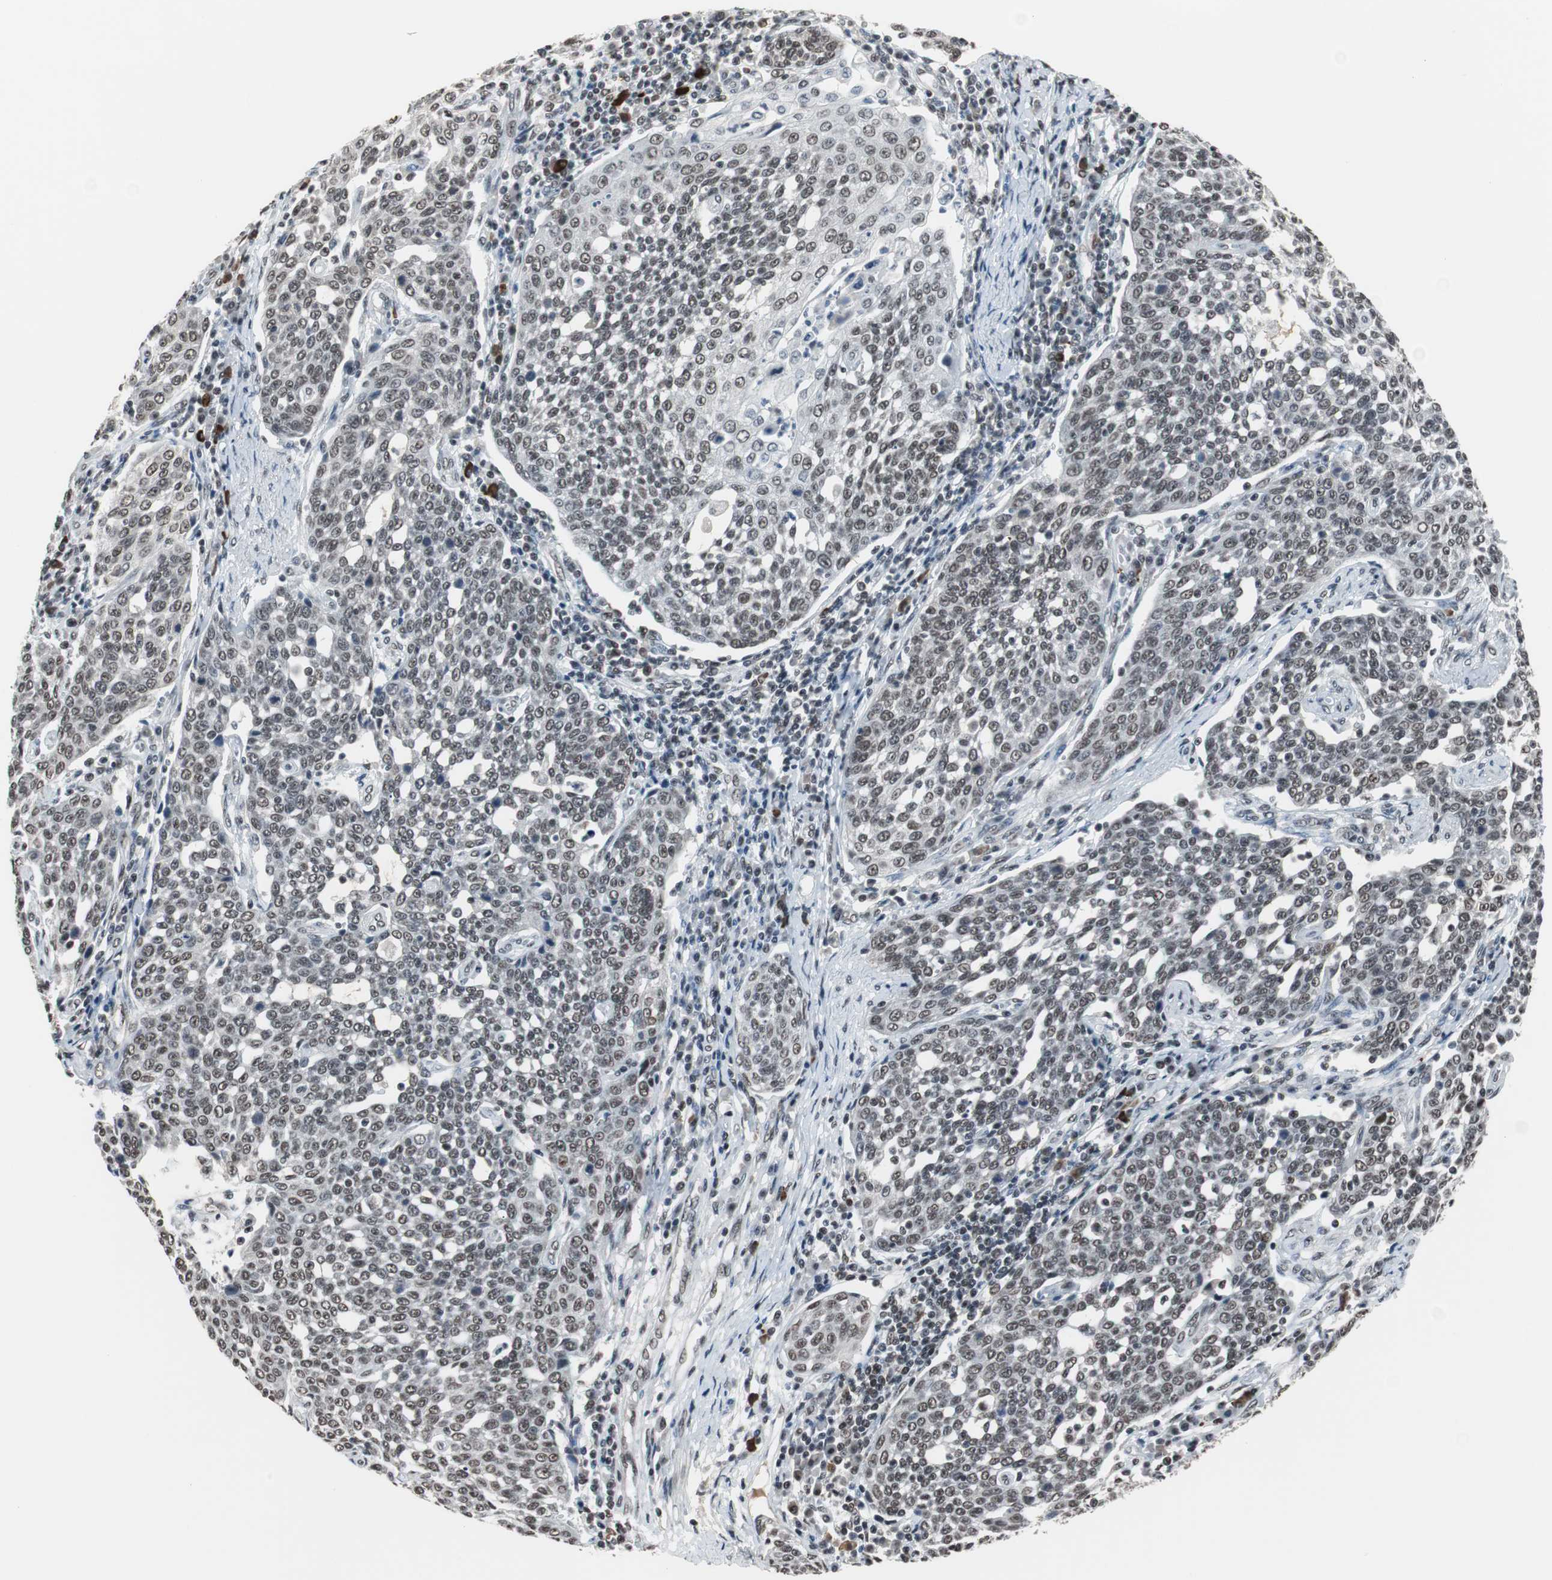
{"staining": {"intensity": "moderate", "quantity": ">75%", "location": "nuclear"}, "tissue": "cervical cancer", "cell_type": "Tumor cells", "image_type": "cancer", "snomed": [{"axis": "morphology", "description": "Squamous cell carcinoma, NOS"}, {"axis": "topography", "description": "Cervix"}], "caption": "This is an image of immunohistochemistry staining of cervical squamous cell carcinoma, which shows moderate staining in the nuclear of tumor cells.", "gene": "TAF7", "patient": {"sex": "female", "age": 34}}